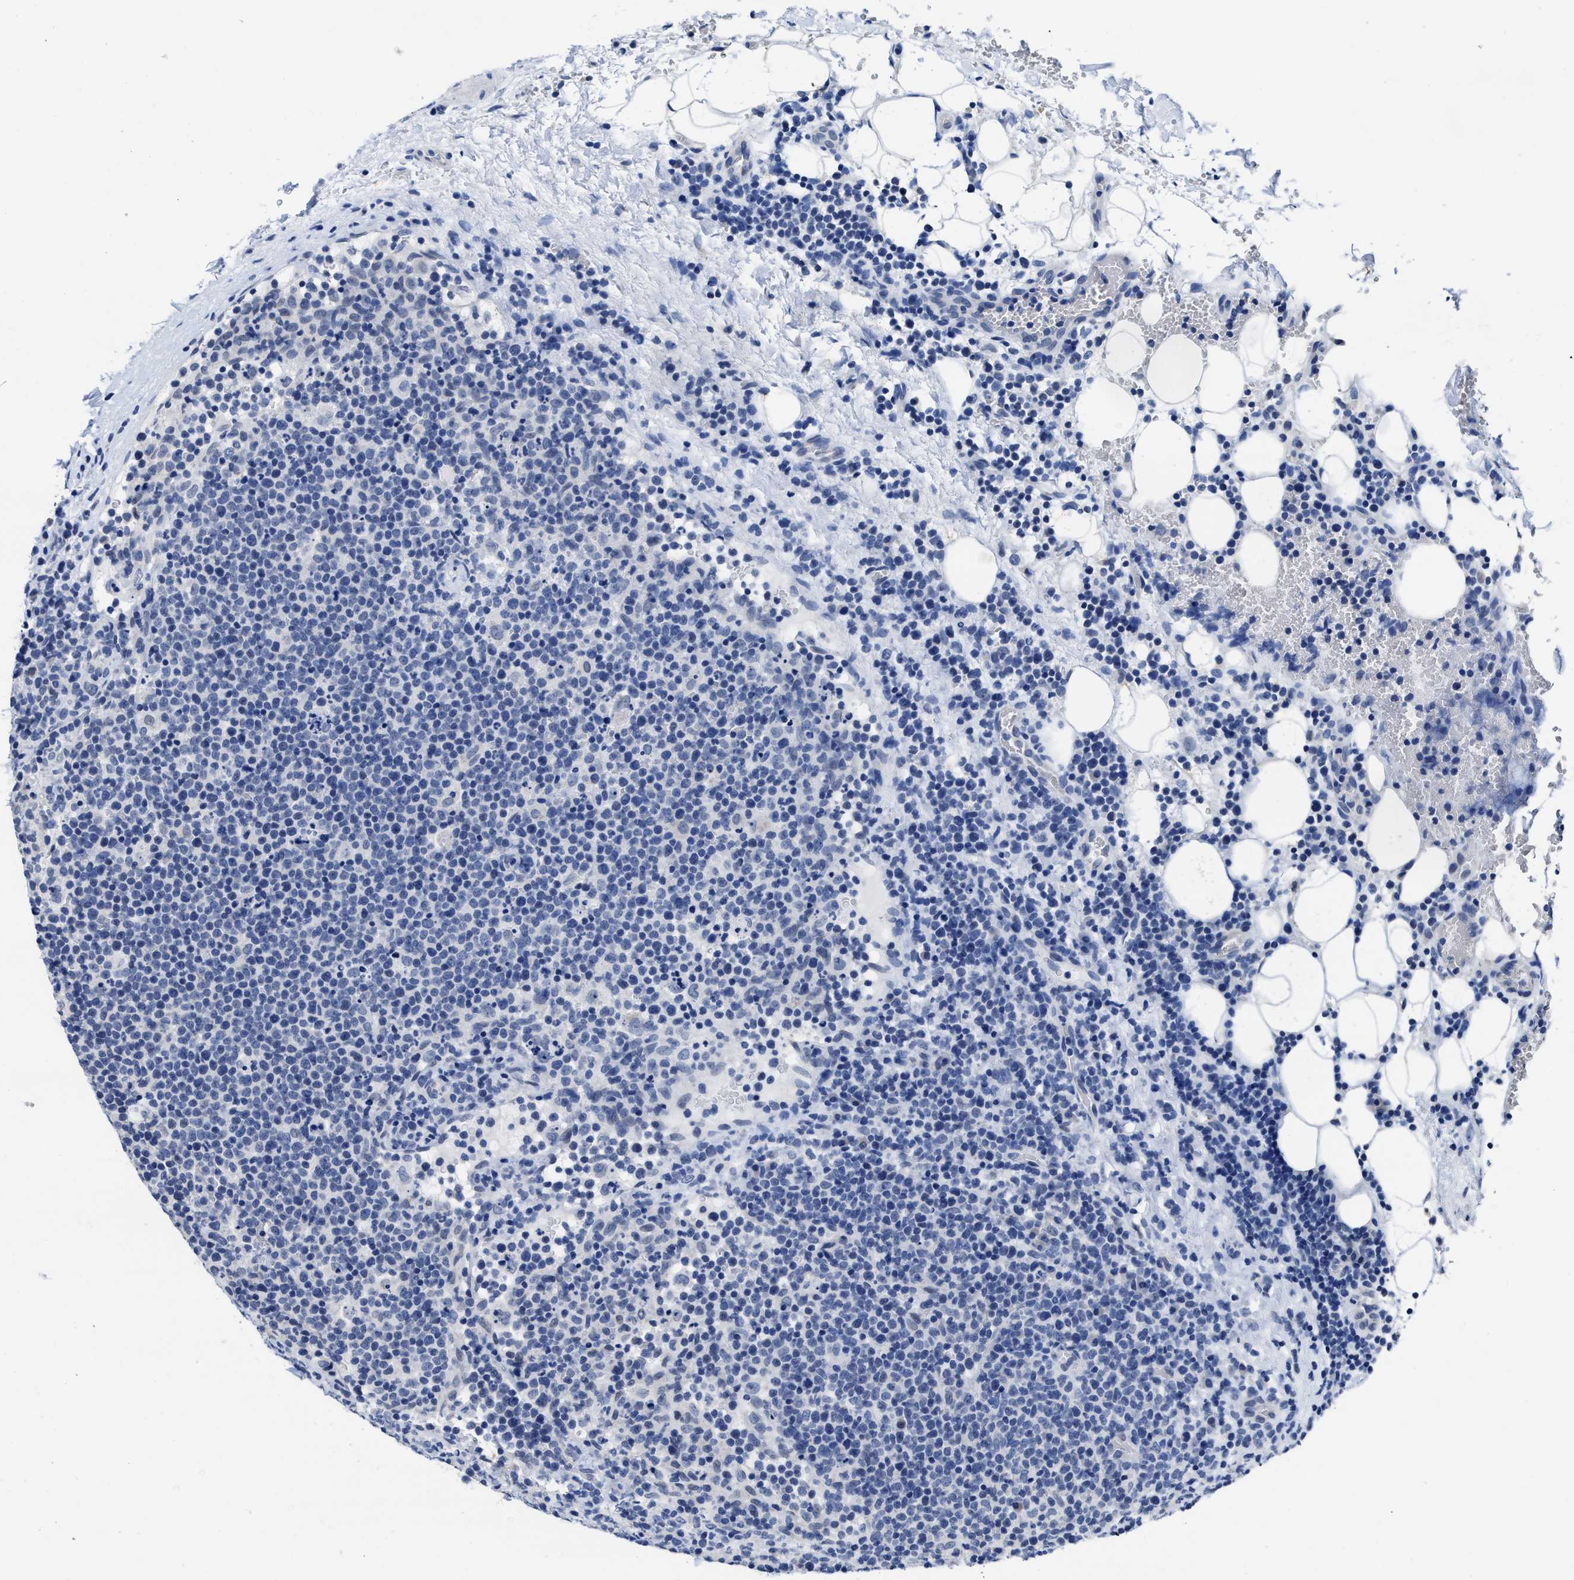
{"staining": {"intensity": "negative", "quantity": "none", "location": "none"}, "tissue": "lymphoma", "cell_type": "Tumor cells", "image_type": "cancer", "snomed": [{"axis": "morphology", "description": "Malignant lymphoma, non-Hodgkin's type, High grade"}, {"axis": "topography", "description": "Lymph node"}], "caption": "Immunohistochemical staining of human lymphoma demonstrates no significant positivity in tumor cells. (Brightfield microscopy of DAB (3,3'-diaminobenzidine) IHC at high magnification).", "gene": "HOOK1", "patient": {"sex": "male", "age": 61}}